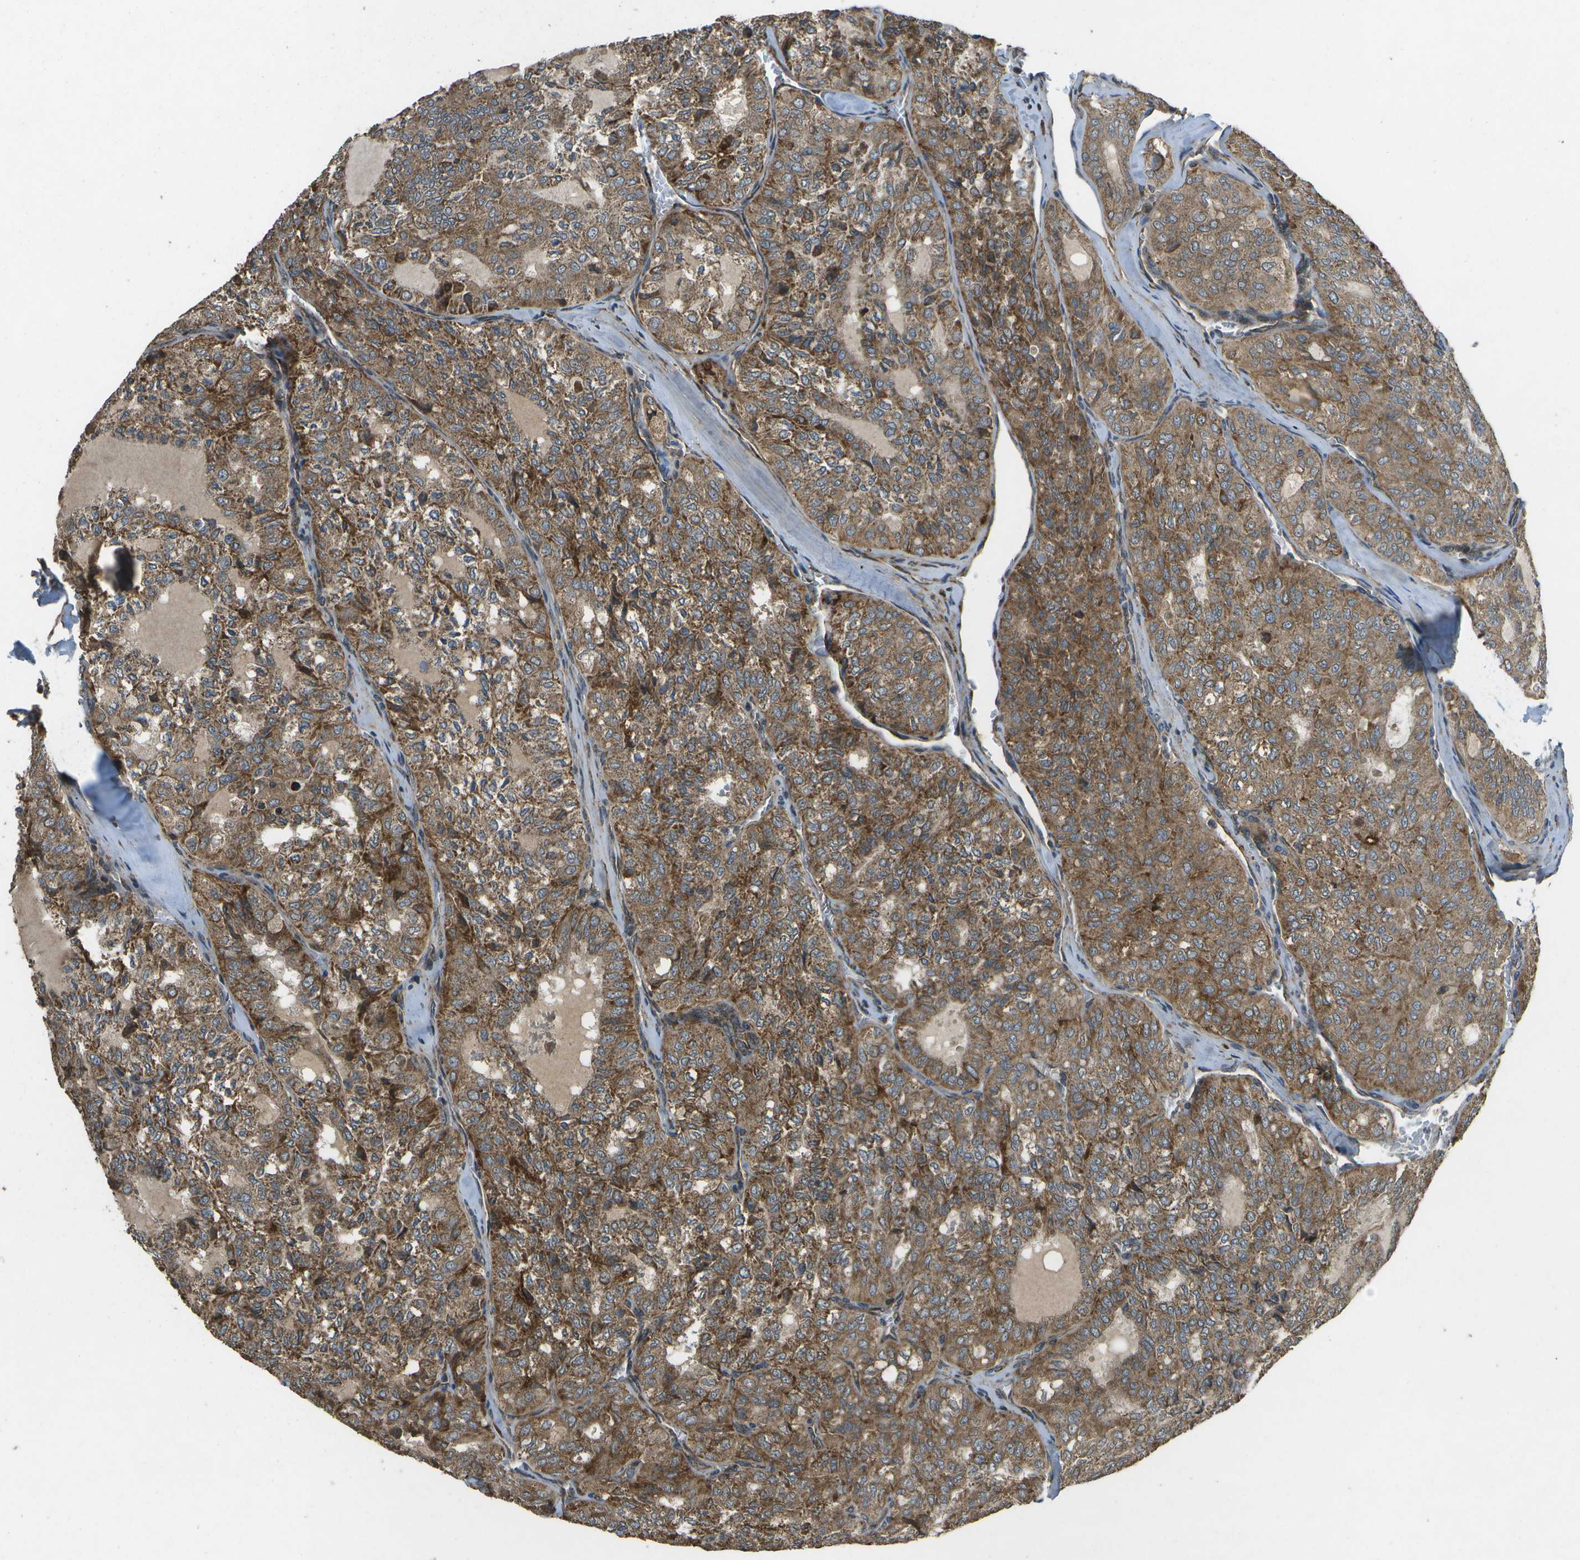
{"staining": {"intensity": "moderate", "quantity": ">75%", "location": "cytoplasmic/membranous"}, "tissue": "thyroid cancer", "cell_type": "Tumor cells", "image_type": "cancer", "snomed": [{"axis": "morphology", "description": "Follicular adenoma carcinoma, NOS"}, {"axis": "topography", "description": "Thyroid gland"}], "caption": "IHC photomicrograph of human follicular adenoma carcinoma (thyroid) stained for a protein (brown), which reveals medium levels of moderate cytoplasmic/membranous expression in approximately >75% of tumor cells.", "gene": "HFE", "patient": {"sex": "male", "age": 75}}